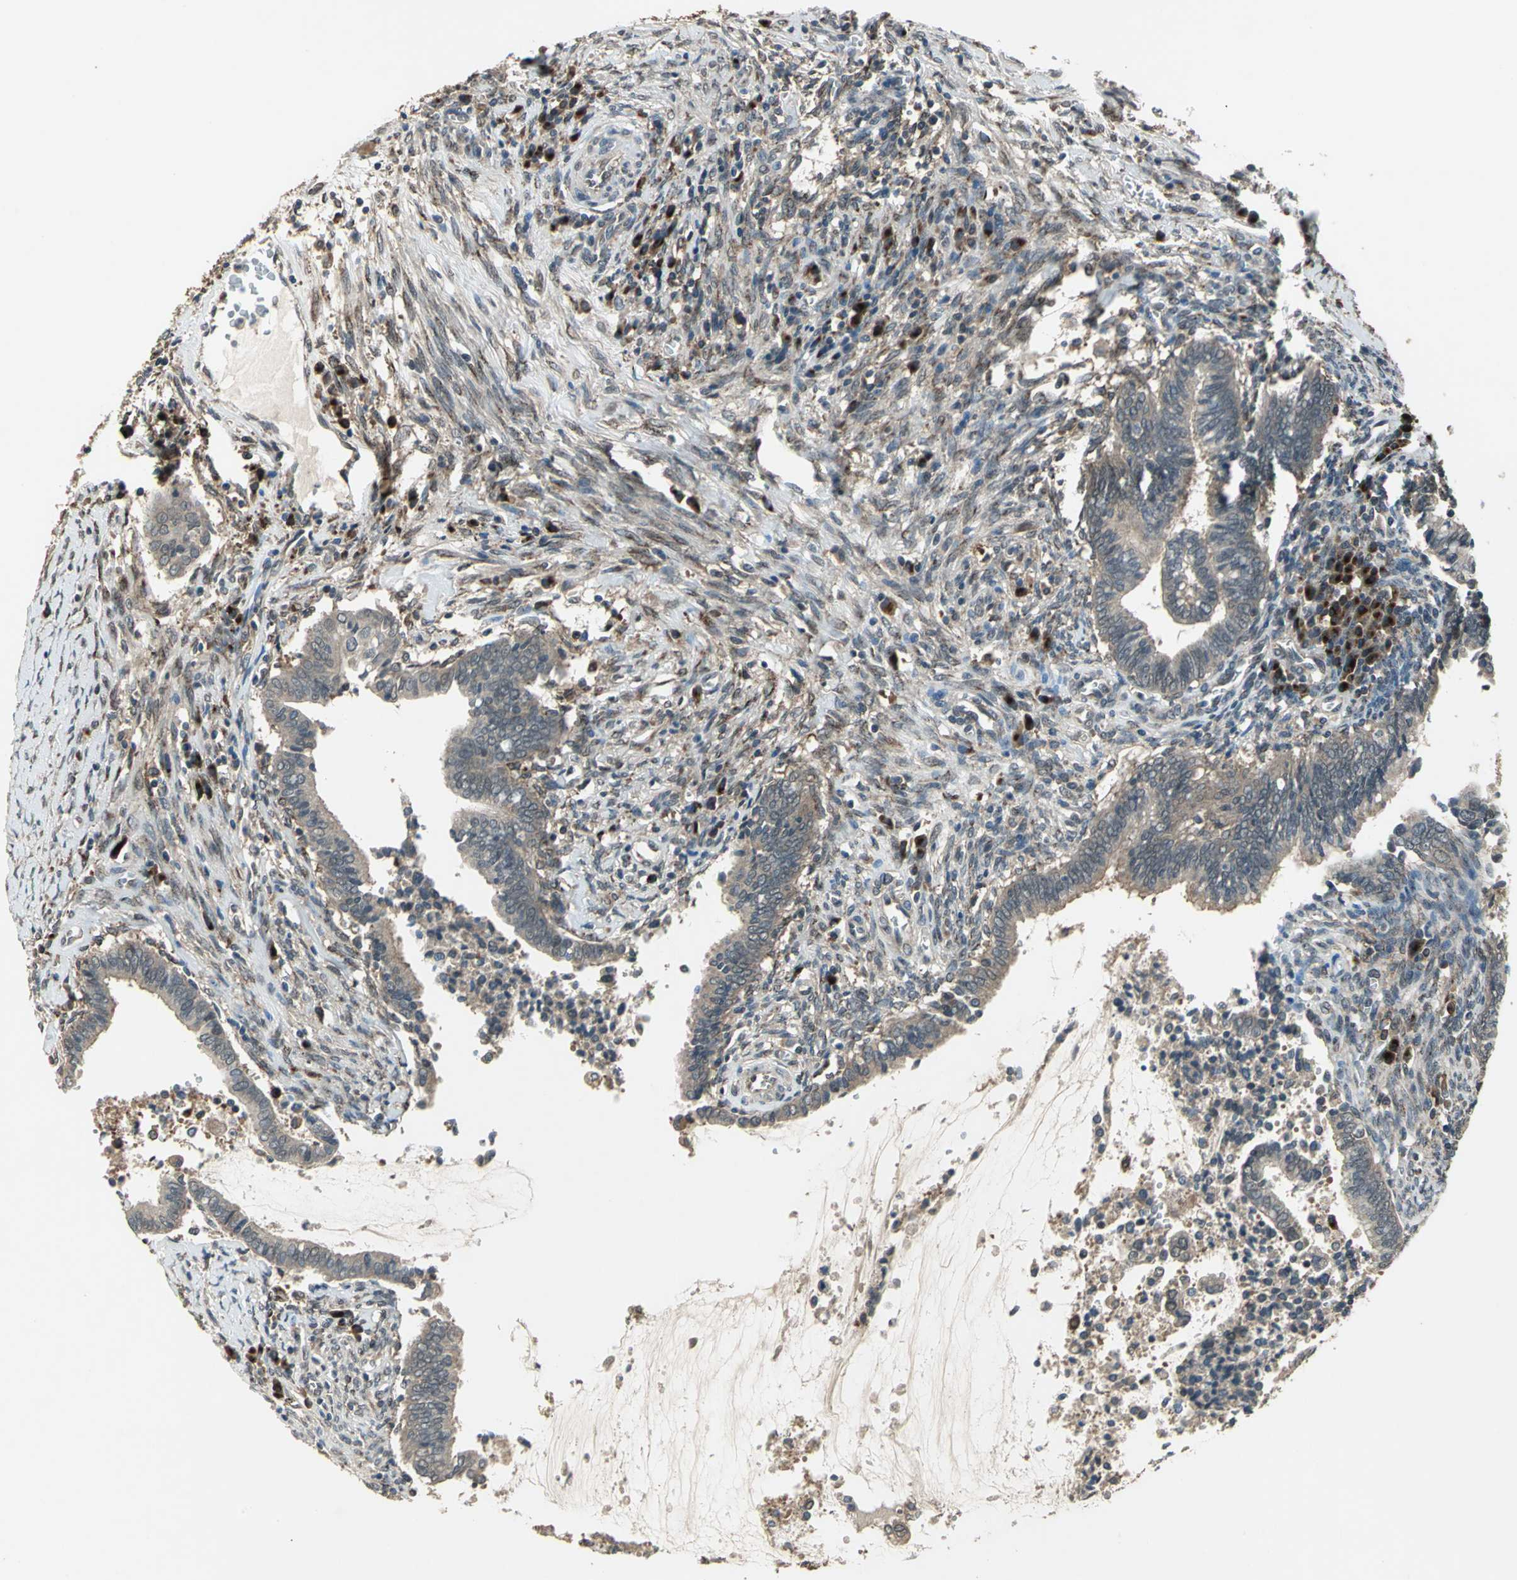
{"staining": {"intensity": "moderate", "quantity": ">75%", "location": "cytoplasmic/membranous"}, "tissue": "cervical cancer", "cell_type": "Tumor cells", "image_type": "cancer", "snomed": [{"axis": "morphology", "description": "Adenocarcinoma, NOS"}, {"axis": "topography", "description": "Cervix"}], "caption": "Cervical adenocarcinoma tissue shows moderate cytoplasmic/membranous staining in approximately >75% of tumor cells, visualized by immunohistochemistry. The staining was performed using DAB to visualize the protein expression in brown, while the nuclei were stained in blue with hematoxylin (Magnification: 20x).", "gene": "NFKBIE", "patient": {"sex": "female", "age": 44}}